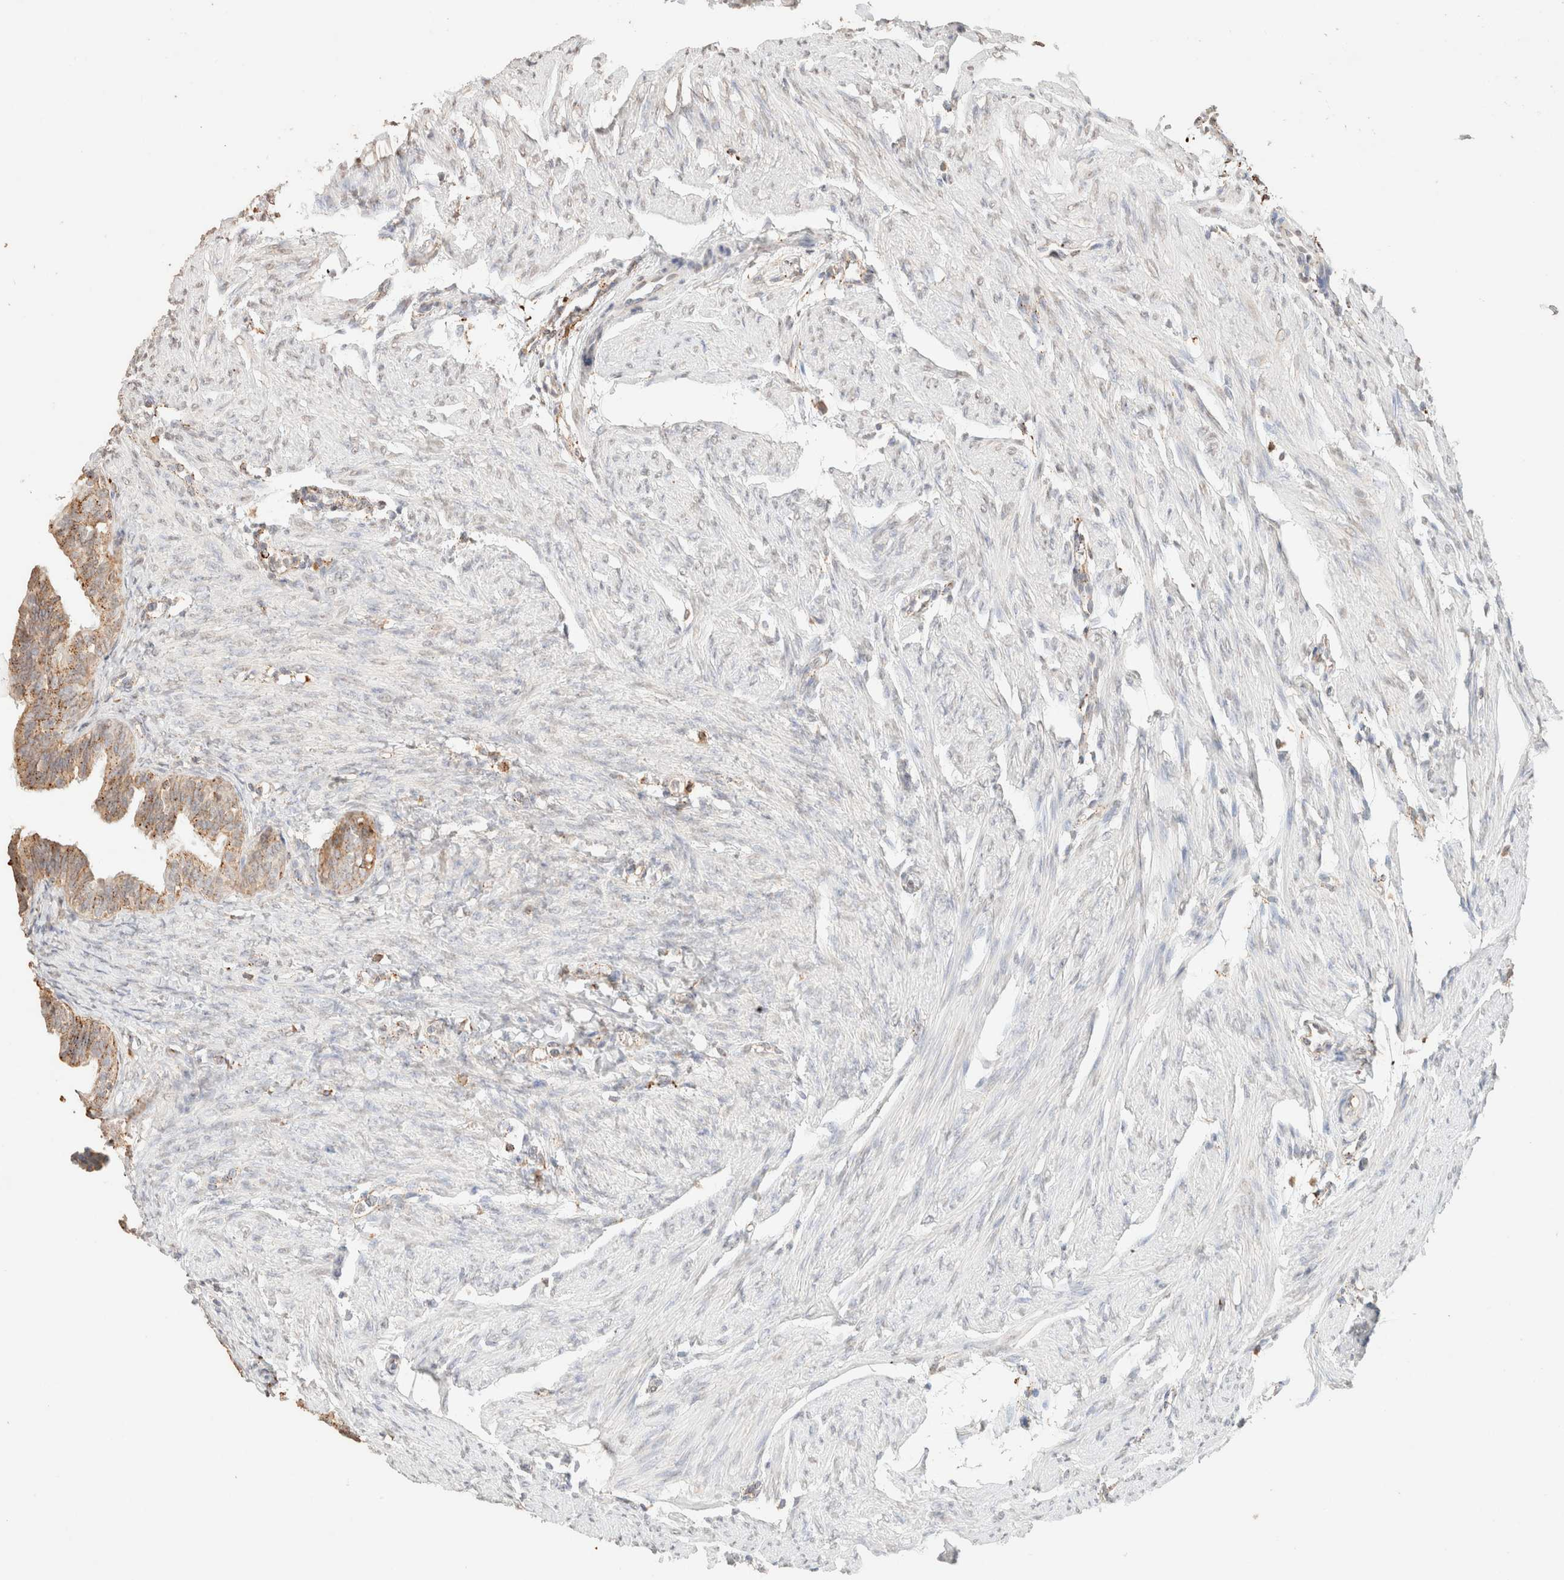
{"staining": {"intensity": "moderate", "quantity": ">75%", "location": "cytoplasmic/membranous"}, "tissue": "fallopian tube", "cell_type": "Glandular cells", "image_type": "normal", "snomed": [{"axis": "morphology", "description": "Normal tissue, NOS"}, {"axis": "topography", "description": "Fallopian tube"}, {"axis": "topography", "description": "Ovary"}], "caption": "Immunohistochemical staining of unremarkable human fallopian tube reveals moderate cytoplasmic/membranous protein staining in about >75% of glandular cells.", "gene": "CTSC", "patient": {"sex": "female", "age": 23}}